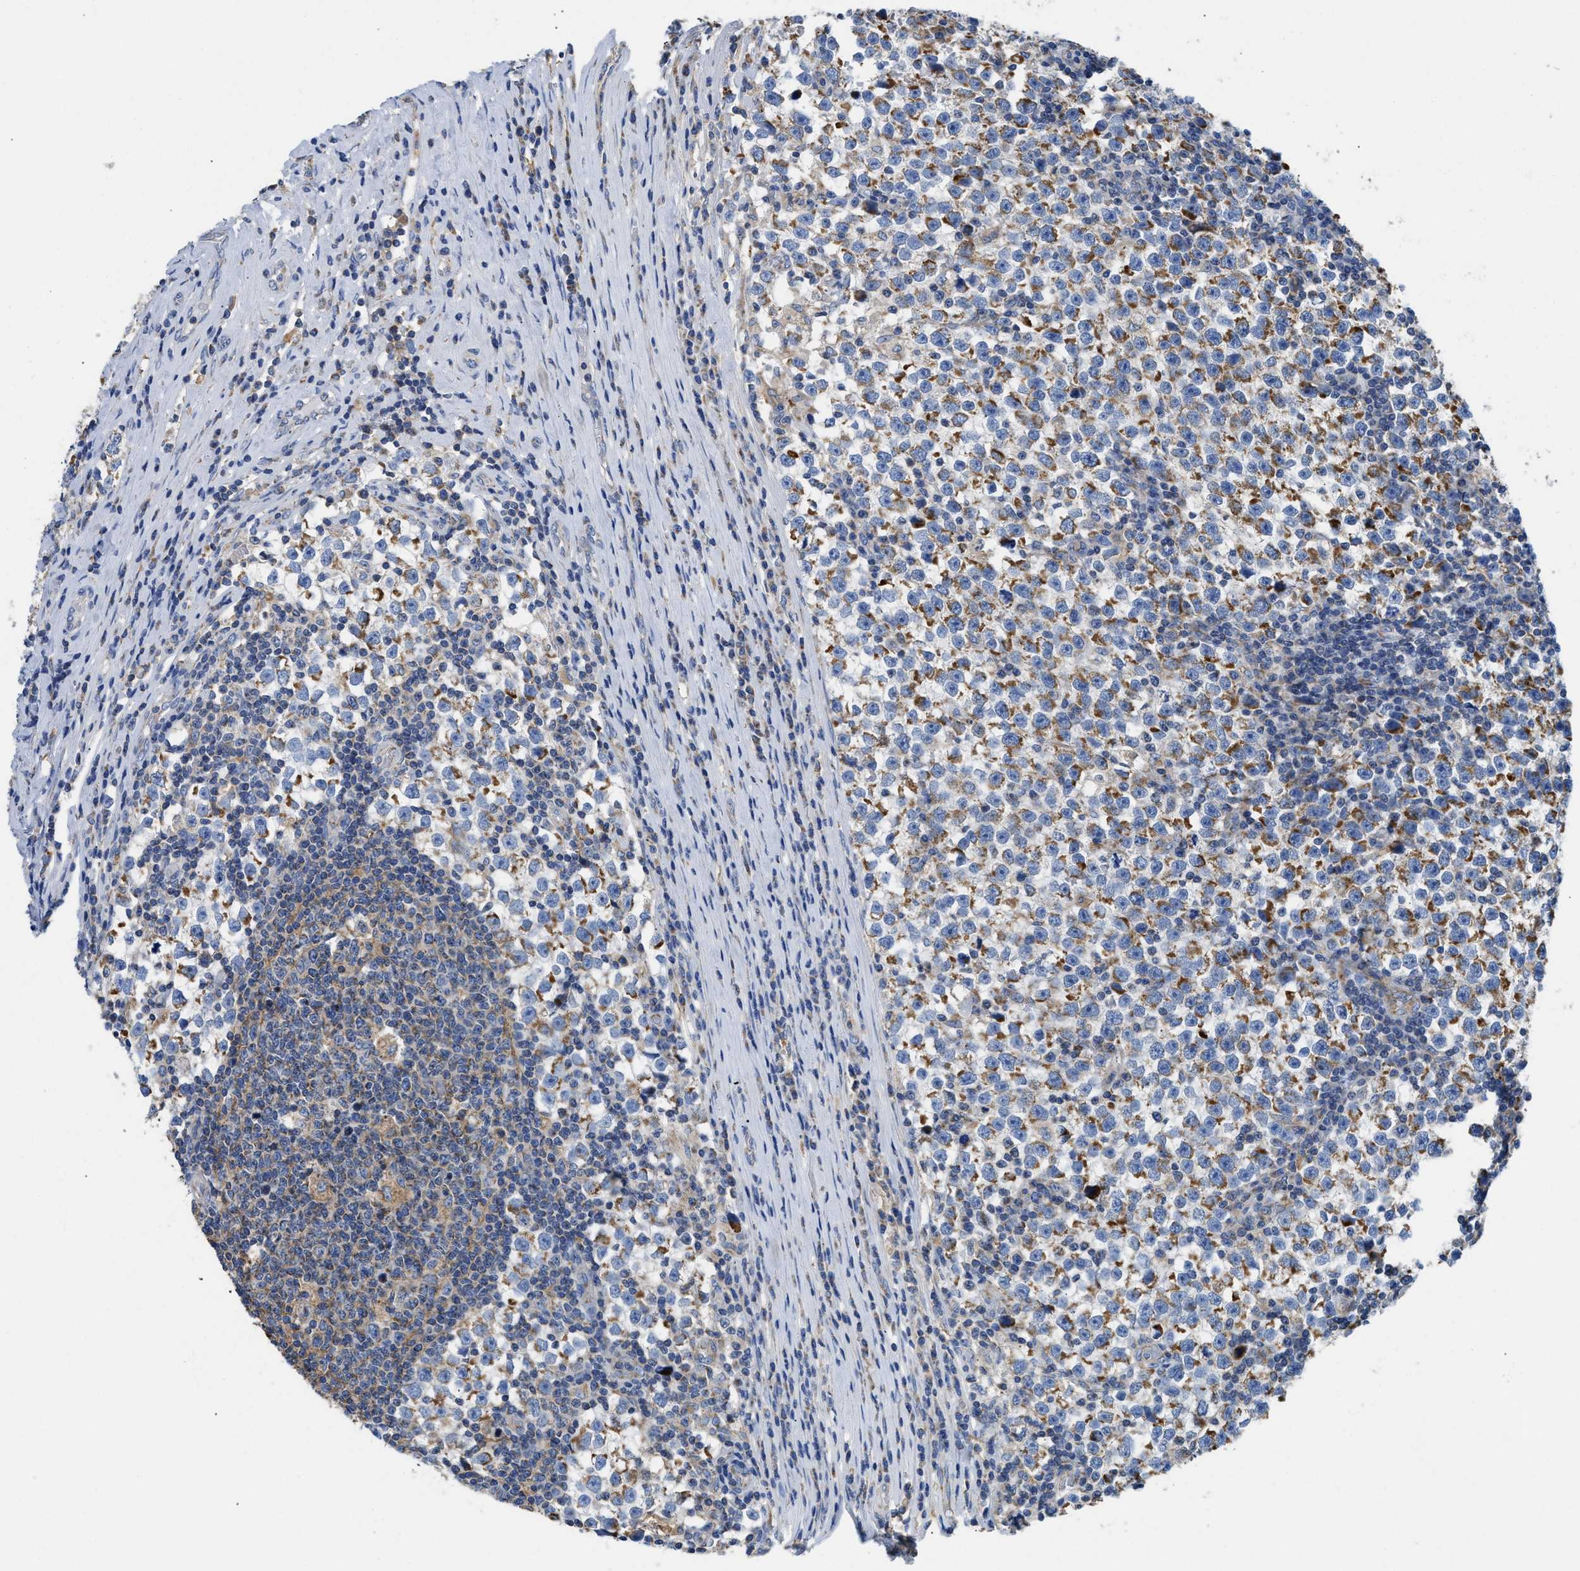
{"staining": {"intensity": "moderate", "quantity": ">75%", "location": "cytoplasmic/membranous"}, "tissue": "testis cancer", "cell_type": "Tumor cells", "image_type": "cancer", "snomed": [{"axis": "morphology", "description": "Normal tissue, NOS"}, {"axis": "morphology", "description": "Seminoma, NOS"}, {"axis": "topography", "description": "Testis"}], "caption": "Brown immunohistochemical staining in human testis seminoma displays moderate cytoplasmic/membranous staining in about >75% of tumor cells. (Stains: DAB in brown, nuclei in blue, Microscopy: brightfield microscopy at high magnification).", "gene": "SLC25A13", "patient": {"sex": "male", "age": 43}}